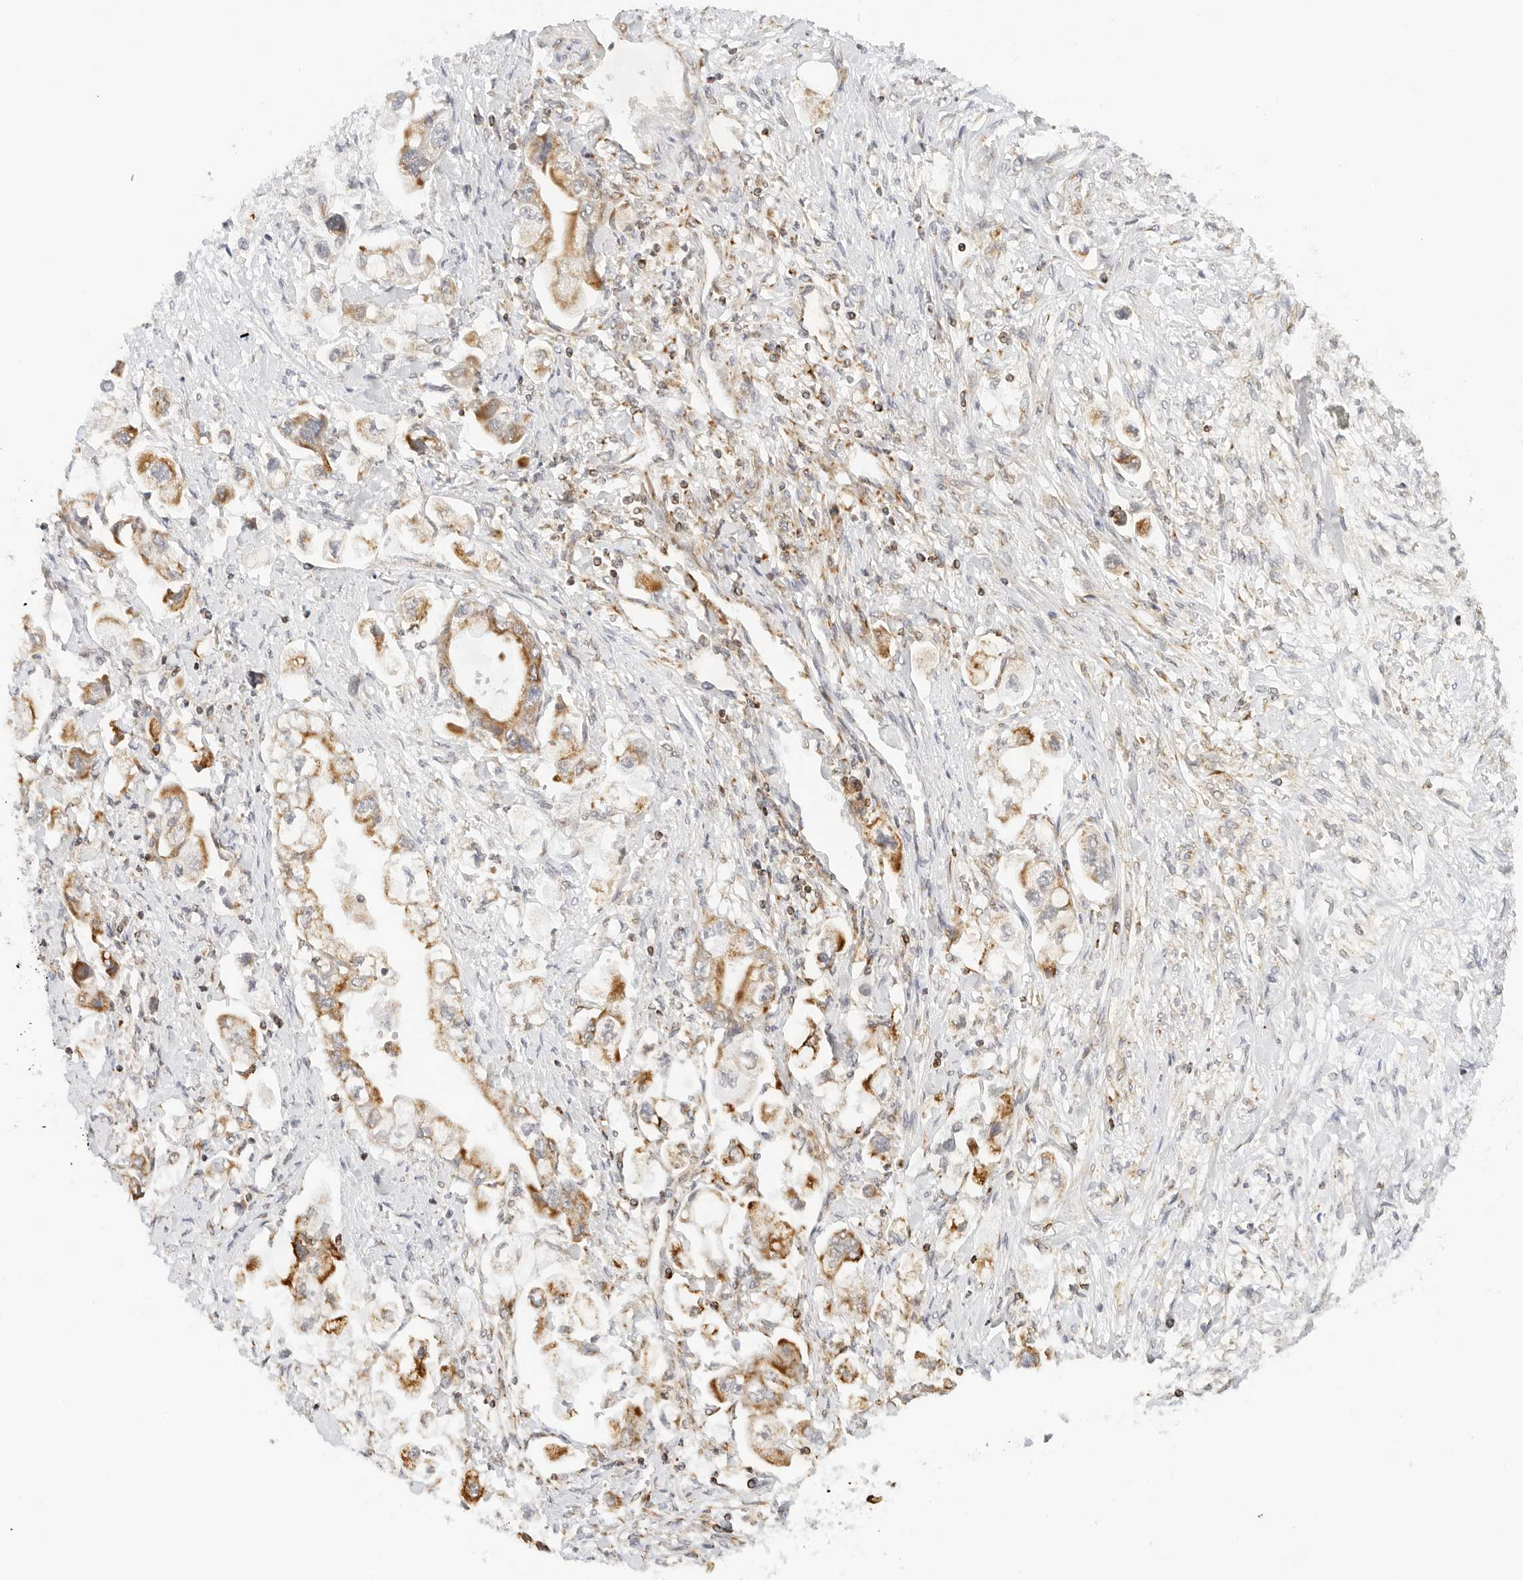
{"staining": {"intensity": "moderate", "quantity": ">75%", "location": "cytoplasmic/membranous"}, "tissue": "stomach cancer", "cell_type": "Tumor cells", "image_type": "cancer", "snomed": [{"axis": "morphology", "description": "Adenocarcinoma, NOS"}, {"axis": "topography", "description": "Stomach"}], "caption": "Immunohistochemical staining of human adenocarcinoma (stomach) displays moderate cytoplasmic/membranous protein expression in about >75% of tumor cells.", "gene": "ATL1", "patient": {"sex": "male", "age": 62}}